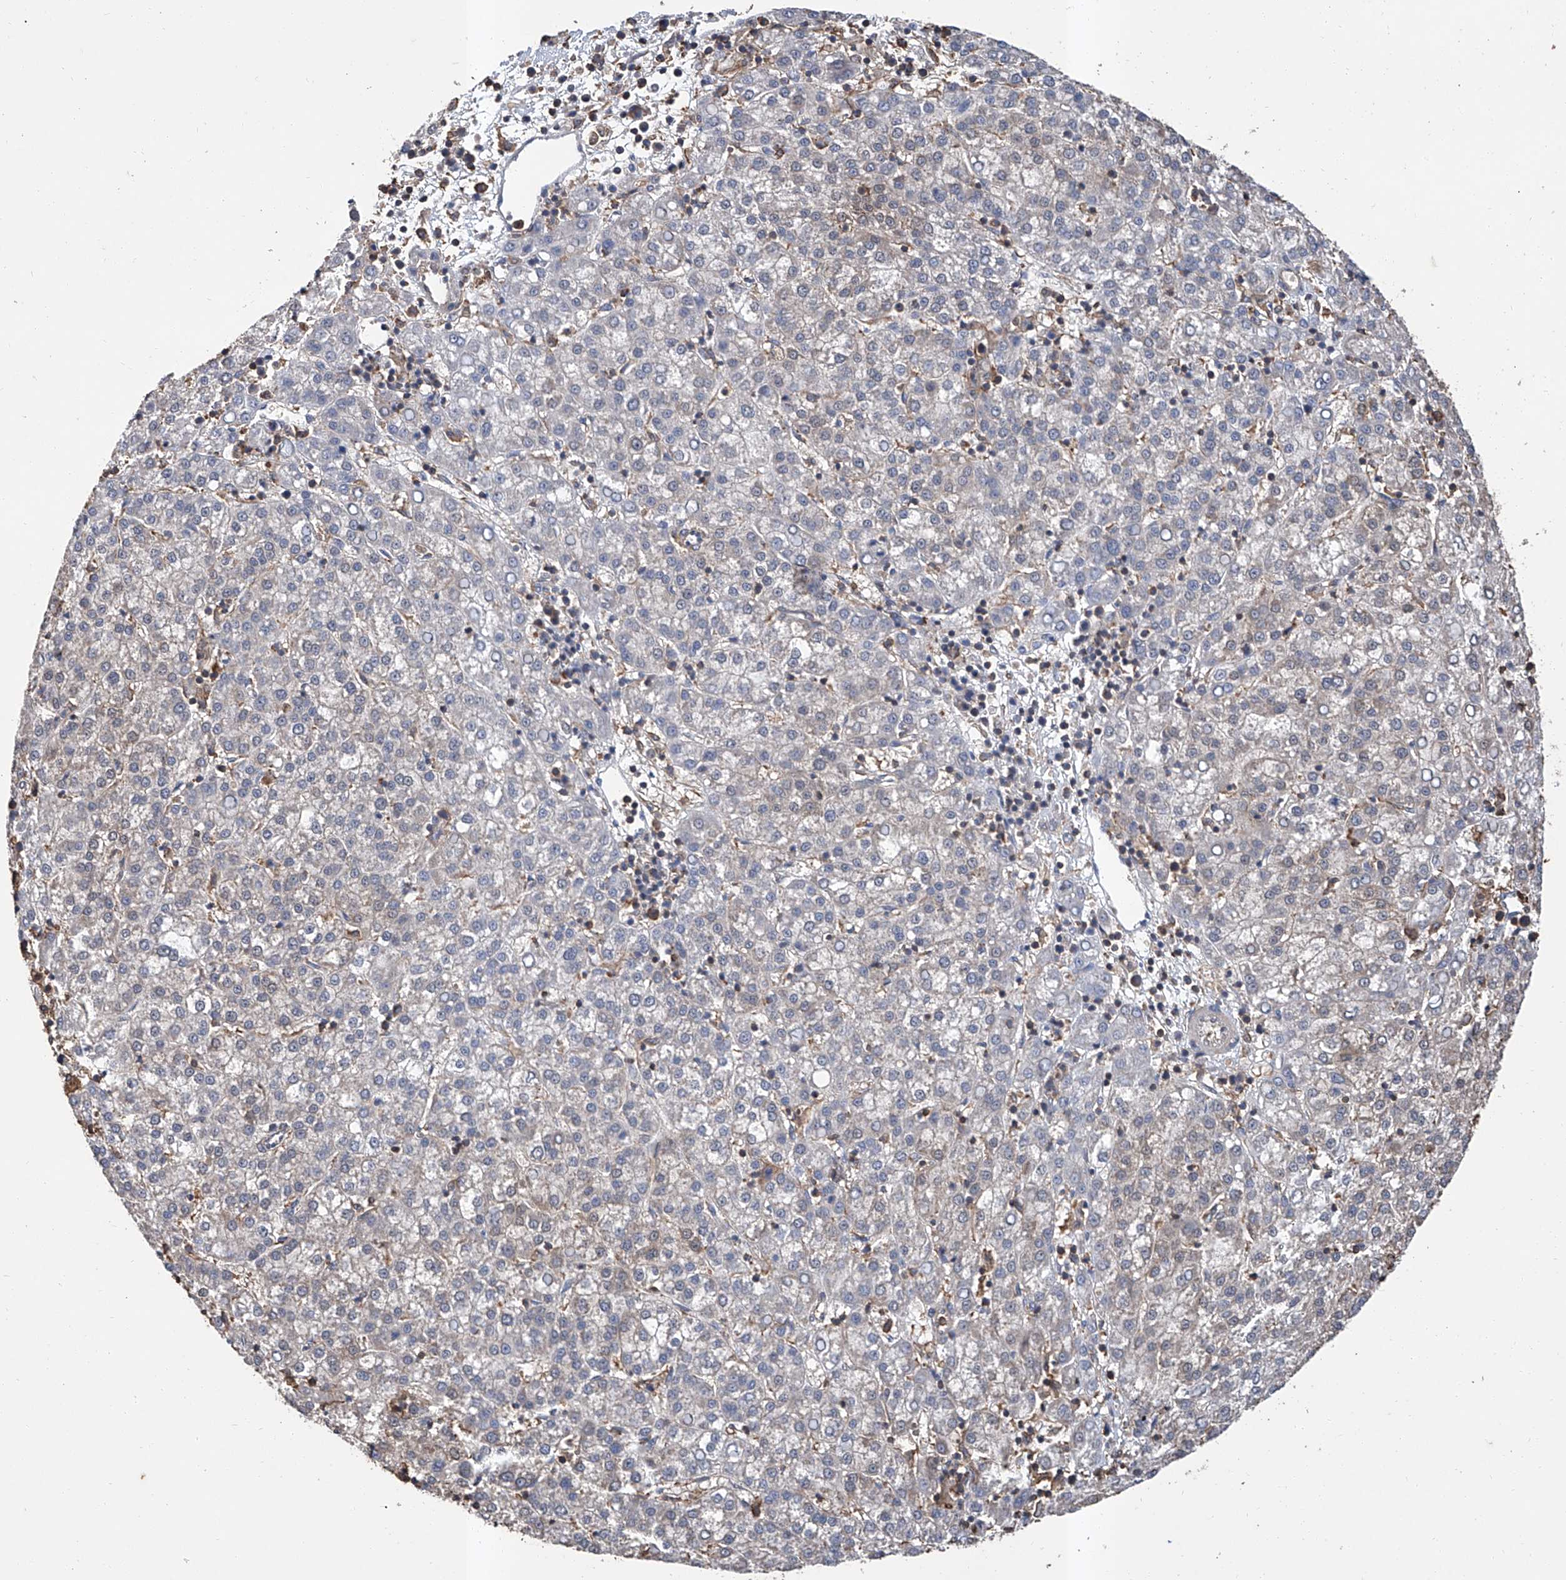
{"staining": {"intensity": "negative", "quantity": "none", "location": "none"}, "tissue": "liver cancer", "cell_type": "Tumor cells", "image_type": "cancer", "snomed": [{"axis": "morphology", "description": "Carcinoma, Hepatocellular, NOS"}, {"axis": "topography", "description": "Liver"}], "caption": "A high-resolution histopathology image shows immunohistochemistry staining of liver cancer, which shows no significant staining in tumor cells.", "gene": "GPT", "patient": {"sex": "female", "age": 58}}